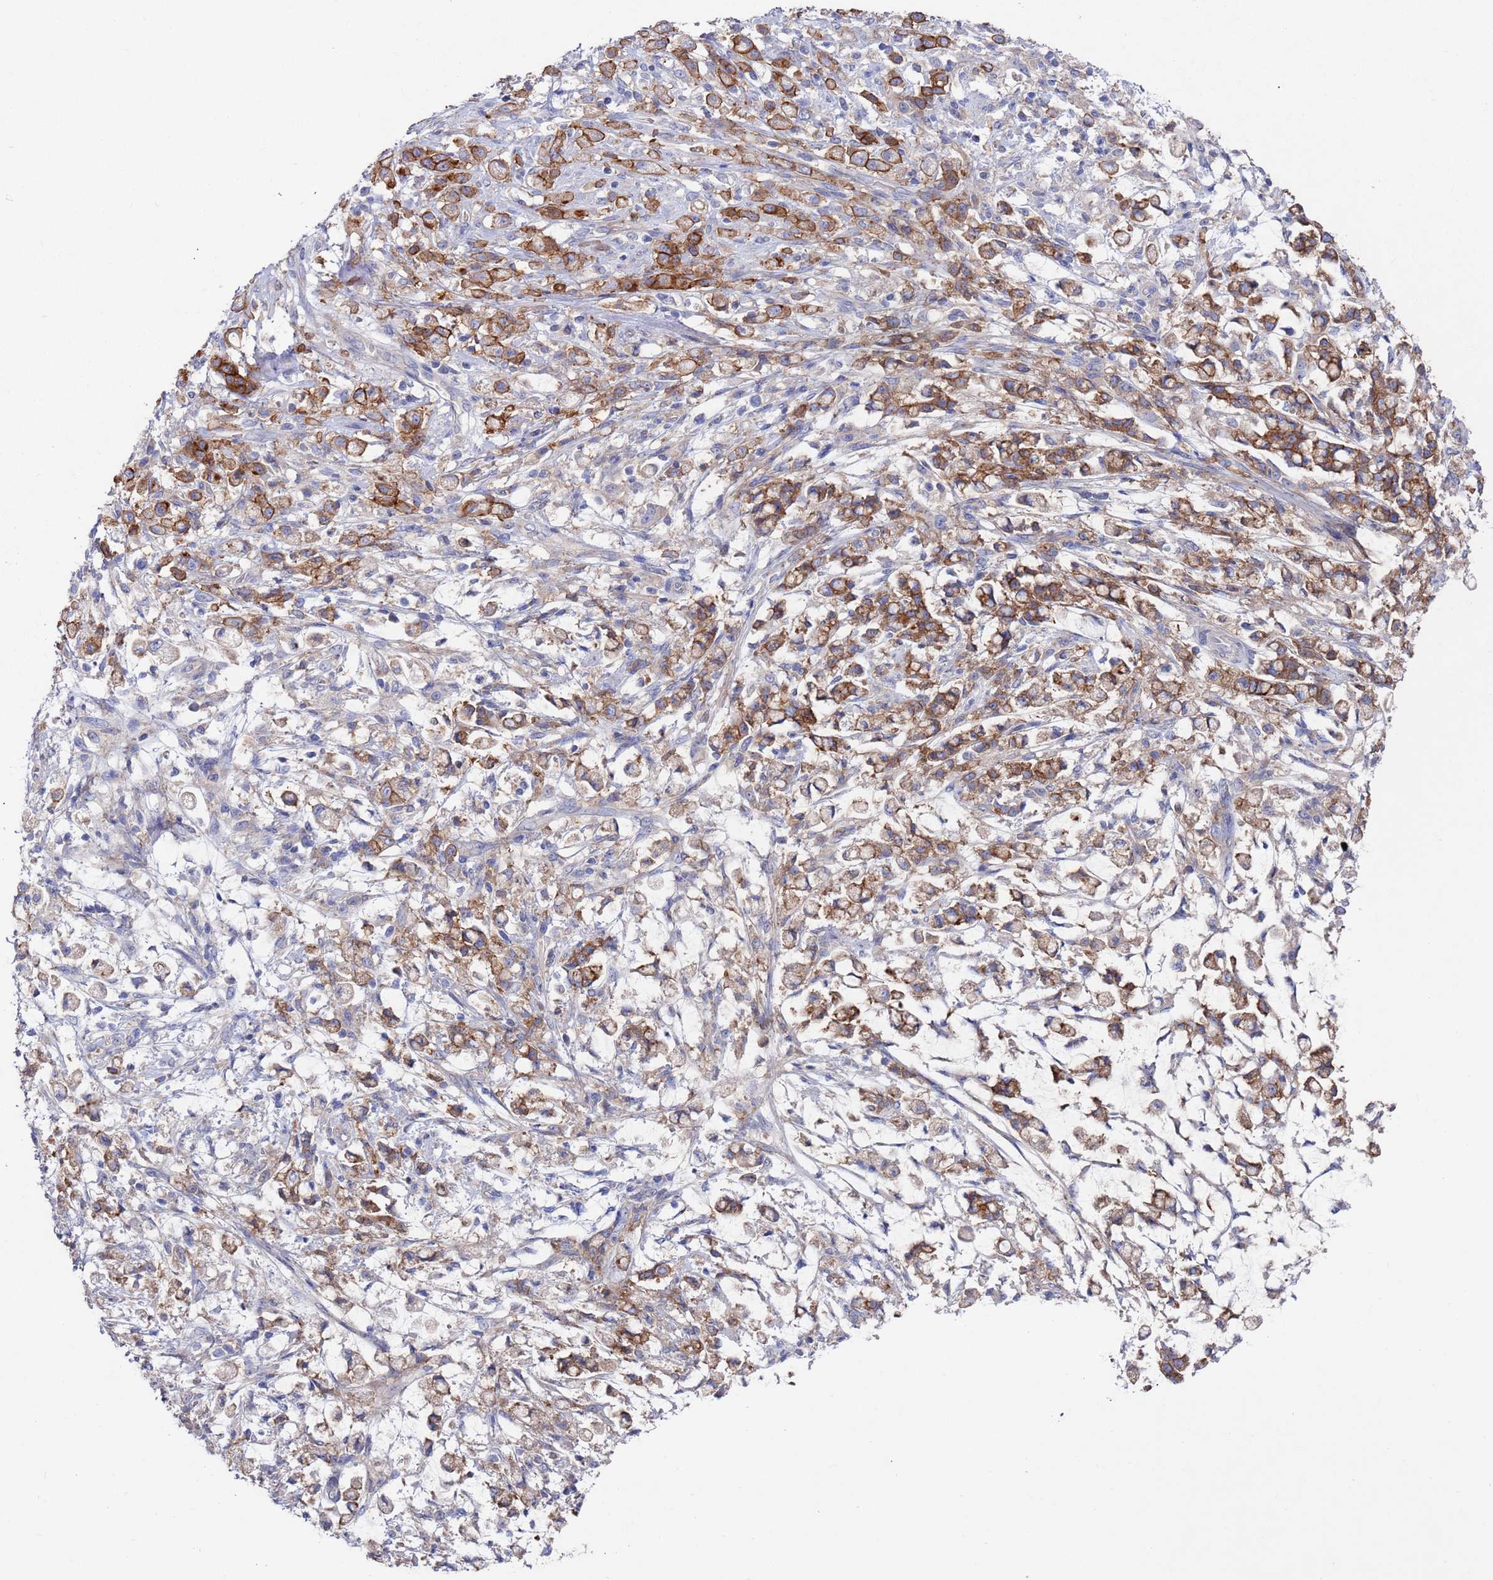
{"staining": {"intensity": "strong", "quantity": ">75%", "location": "cytoplasmic/membranous"}, "tissue": "stomach cancer", "cell_type": "Tumor cells", "image_type": "cancer", "snomed": [{"axis": "morphology", "description": "Adenocarcinoma, NOS"}, {"axis": "topography", "description": "Stomach"}], "caption": "Human stomach adenocarcinoma stained for a protein (brown) exhibits strong cytoplasmic/membranous positive staining in about >75% of tumor cells.", "gene": "KRTCAP3", "patient": {"sex": "female", "age": 60}}